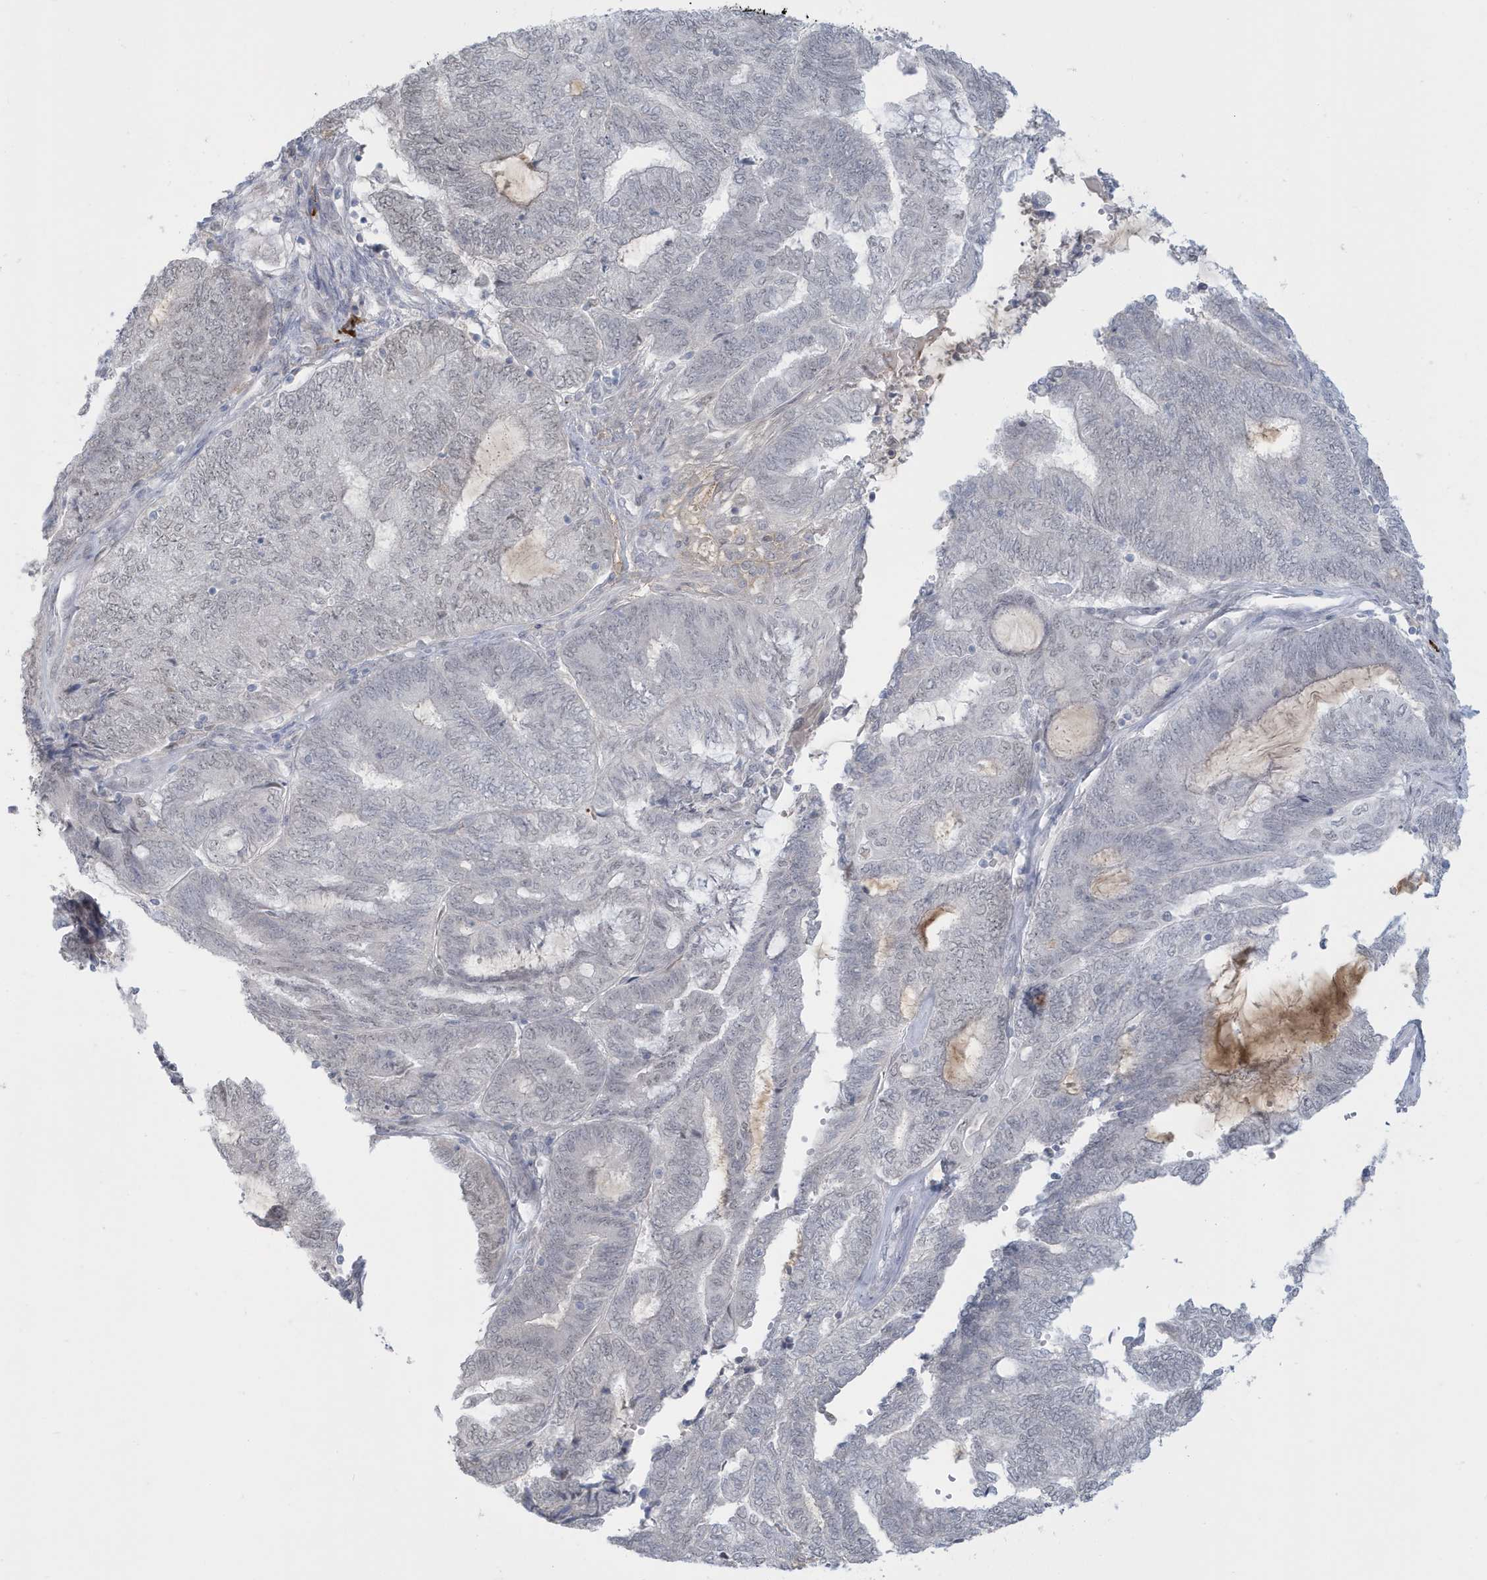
{"staining": {"intensity": "negative", "quantity": "none", "location": "none"}, "tissue": "endometrial cancer", "cell_type": "Tumor cells", "image_type": "cancer", "snomed": [{"axis": "morphology", "description": "Adenocarcinoma, NOS"}, {"axis": "topography", "description": "Uterus"}, {"axis": "topography", "description": "Endometrium"}], "caption": "Tumor cells show no significant expression in endometrial cancer (adenocarcinoma).", "gene": "HERC6", "patient": {"sex": "female", "age": 70}}